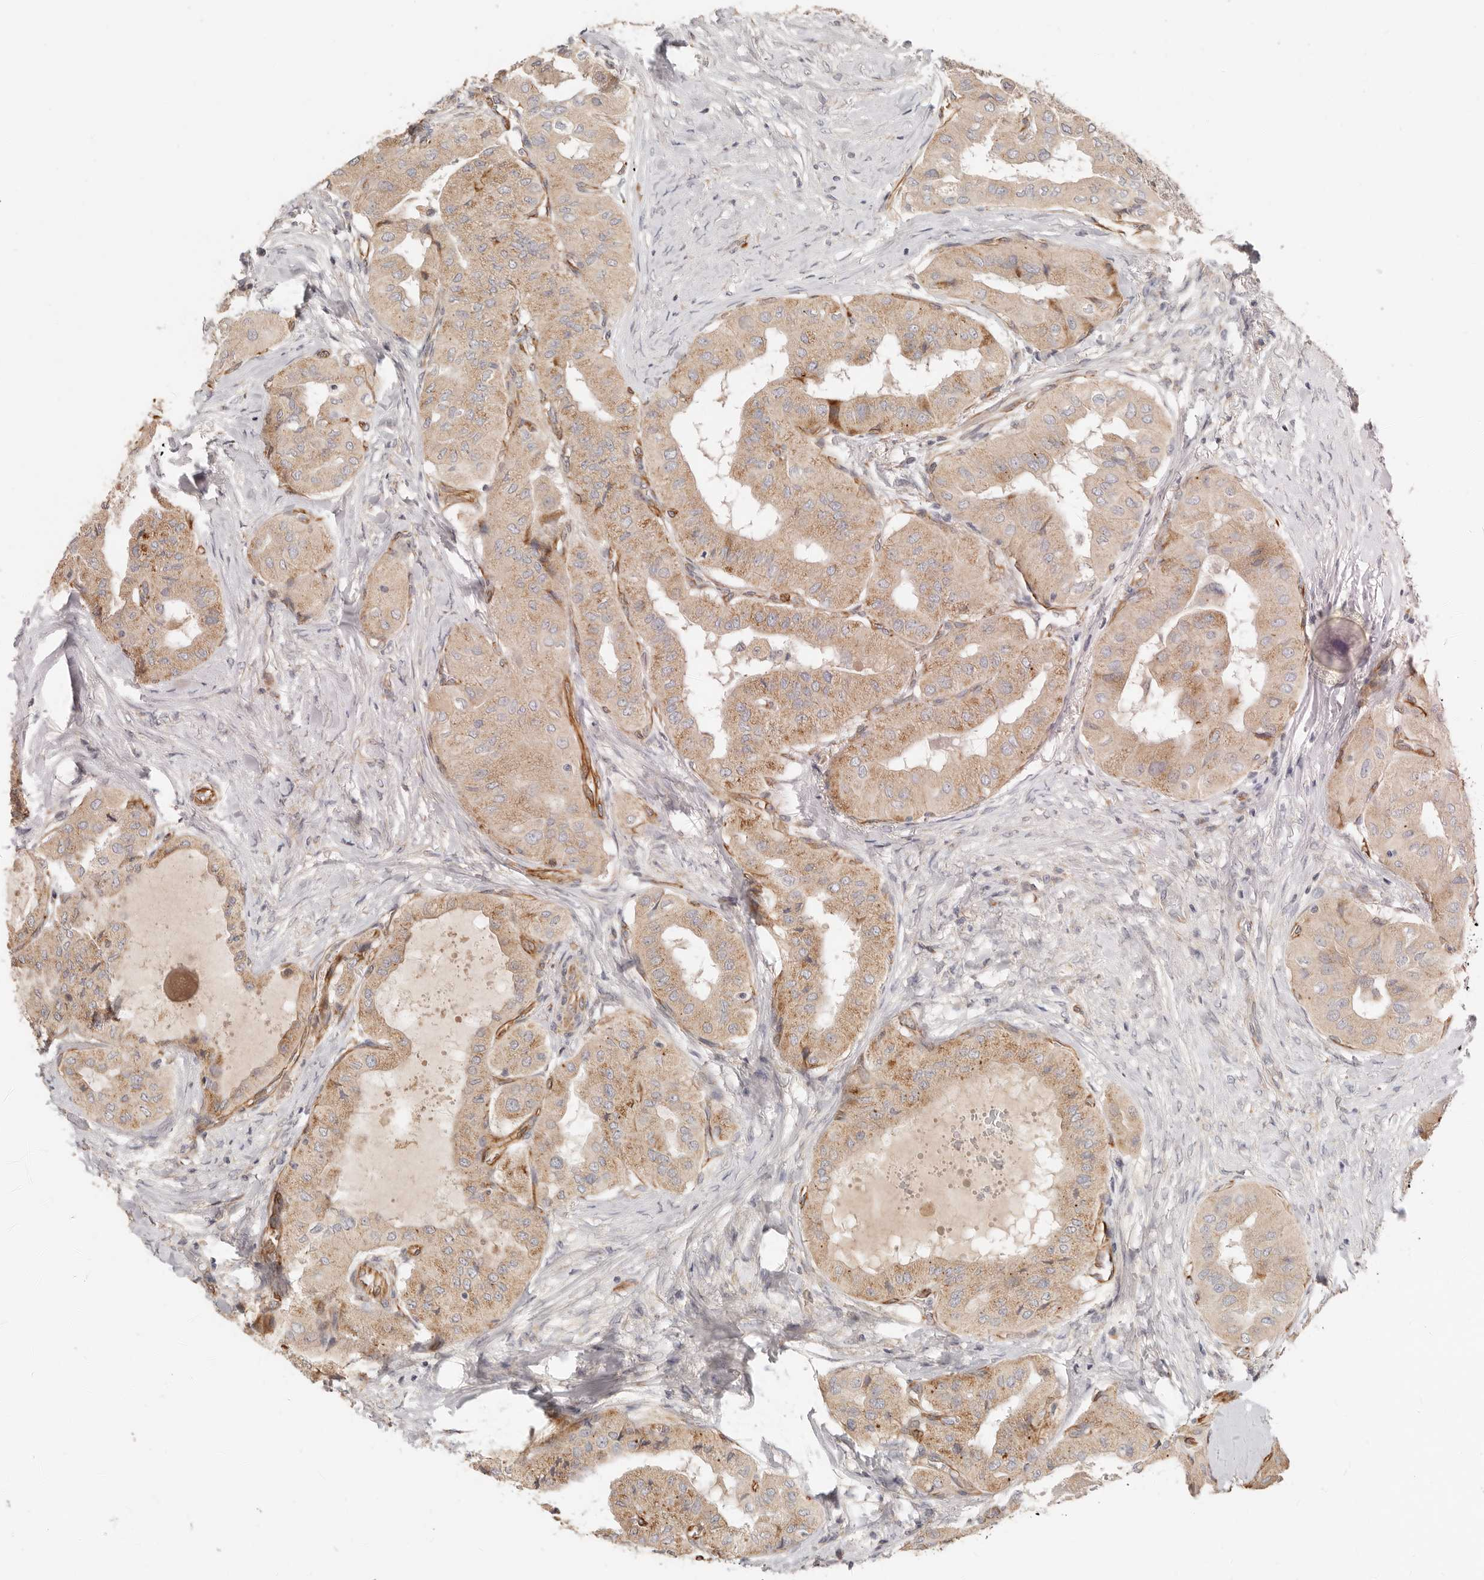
{"staining": {"intensity": "moderate", "quantity": ">75%", "location": "cytoplasmic/membranous"}, "tissue": "thyroid cancer", "cell_type": "Tumor cells", "image_type": "cancer", "snomed": [{"axis": "morphology", "description": "Papillary adenocarcinoma, NOS"}, {"axis": "topography", "description": "Thyroid gland"}], "caption": "The micrograph demonstrates a brown stain indicating the presence of a protein in the cytoplasmic/membranous of tumor cells in thyroid papillary adenocarcinoma.", "gene": "SPRING1", "patient": {"sex": "female", "age": 59}}